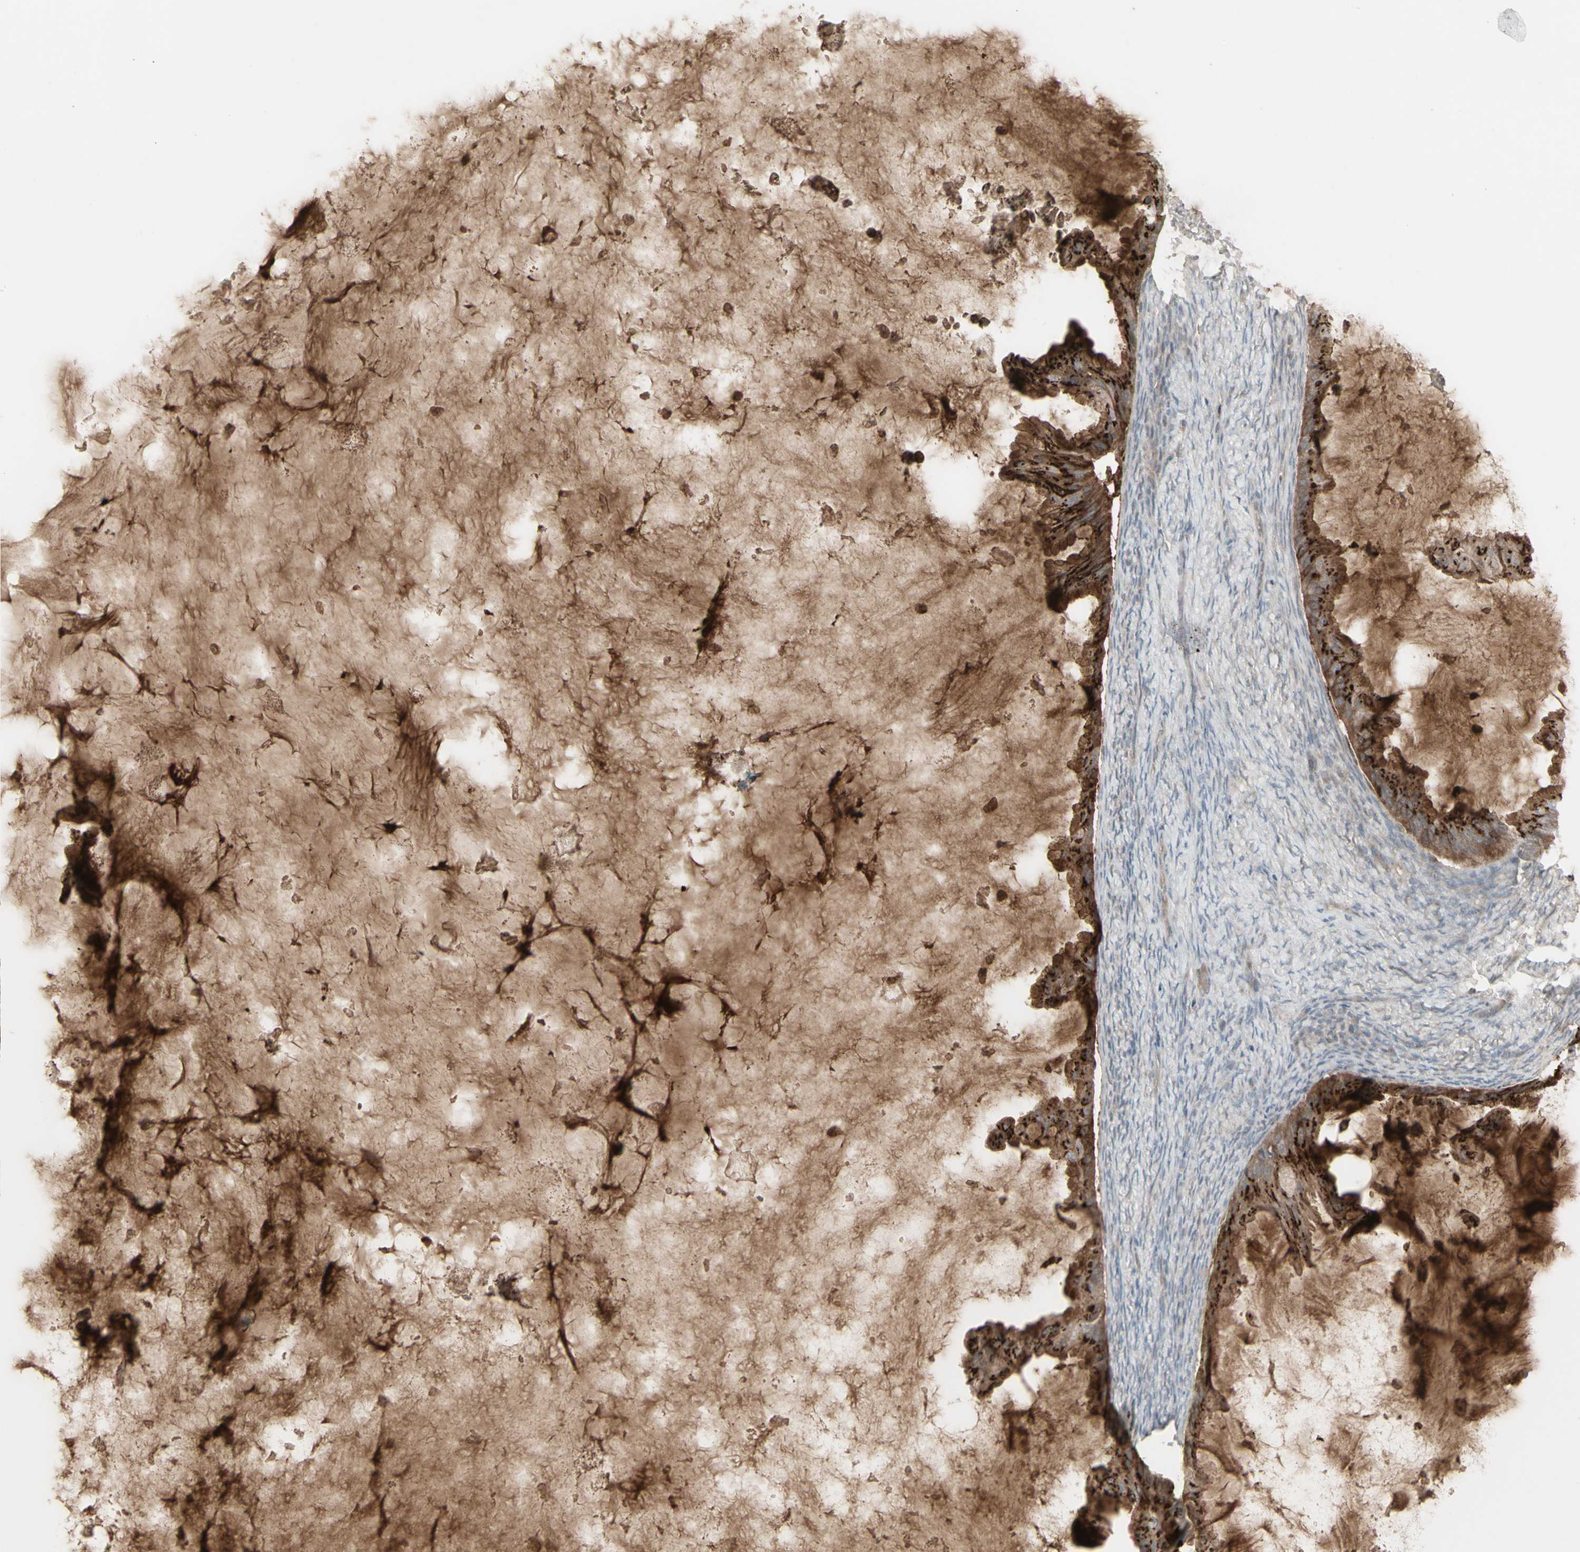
{"staining": {"intensity": "weak", "quantity": ">75%", "location": "cytoplasmic/membranous"}, "tissue": "ovarian cancer", "cell_type": "Tumor cells", "image_type": "cancer", "snomed": [{"axis": "morphology", "description": "Cystadenocarcinoma, mucinous, NOS"}, {"axis": "topography", "description": "Ovary"}], "caption": "Tumor cells reveal low levels of weak cytoplasmic/membranous expression in approximately >75% of cells in ovarian cancer (mucinous cystadenocarcinoma). (IHC, brightfield microscopy, high magnification).", "gene": "CSK", "patient": {"sex": "female", "age": 61}}